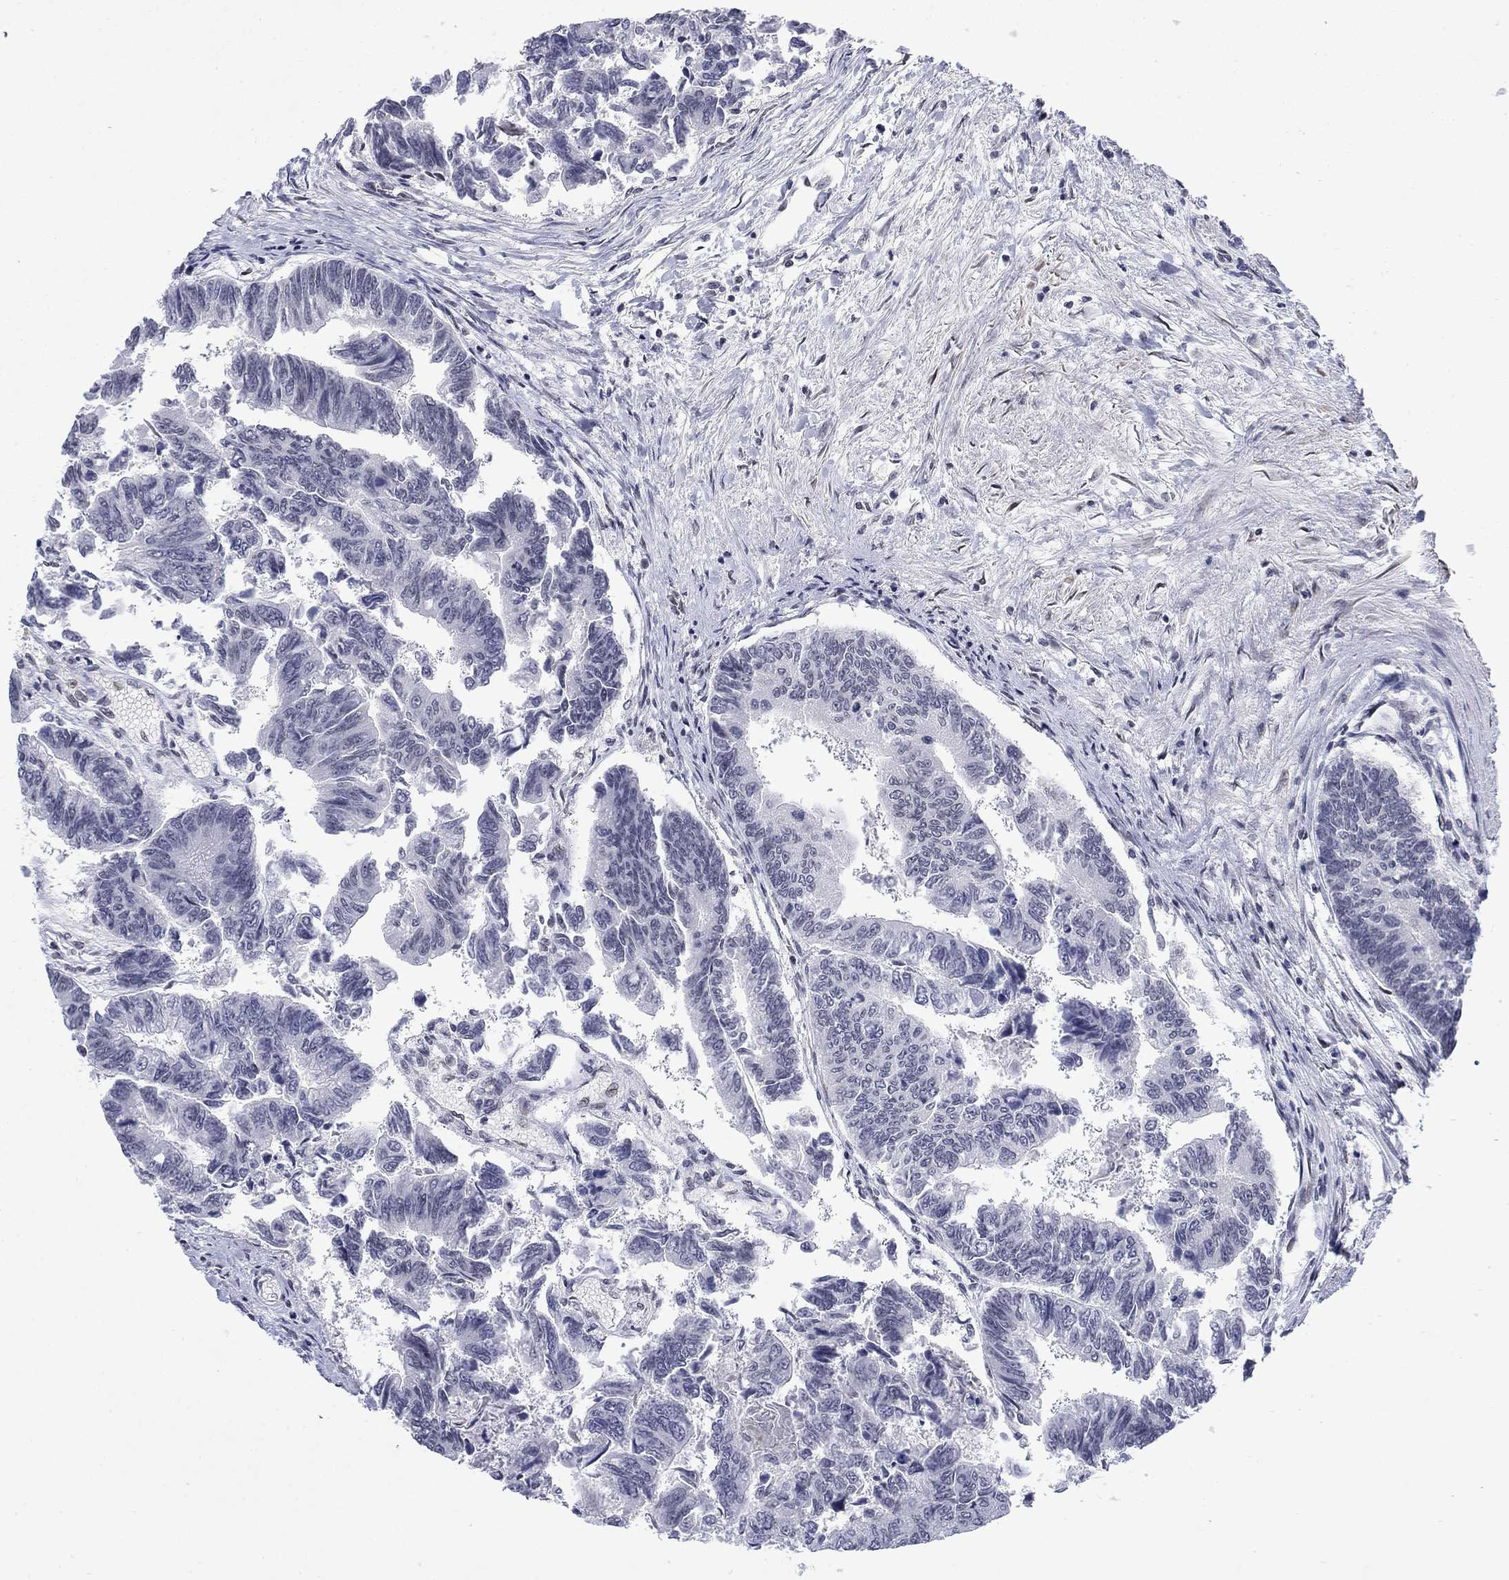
{"staining": {"intensity": "negative", "quantity": "none", "location": "none"}, "tissue": "colorectal cancer", "cell_type": "Tumor cells", "image_type": "cancer", "snomed": [{"axis": "morphology", "description": "Adenocarcinoma, NOS"}, {"axis": "topography", "description": "Colon"}], "caption": "DAB (3,3'-diaminobenzidine) immunohistochemical staining of human colorectal cancer exhibits no significant expression in tumor cells.", "gene": "TOR1AIP1", "patient": {"sex": "female", "age": 65}}